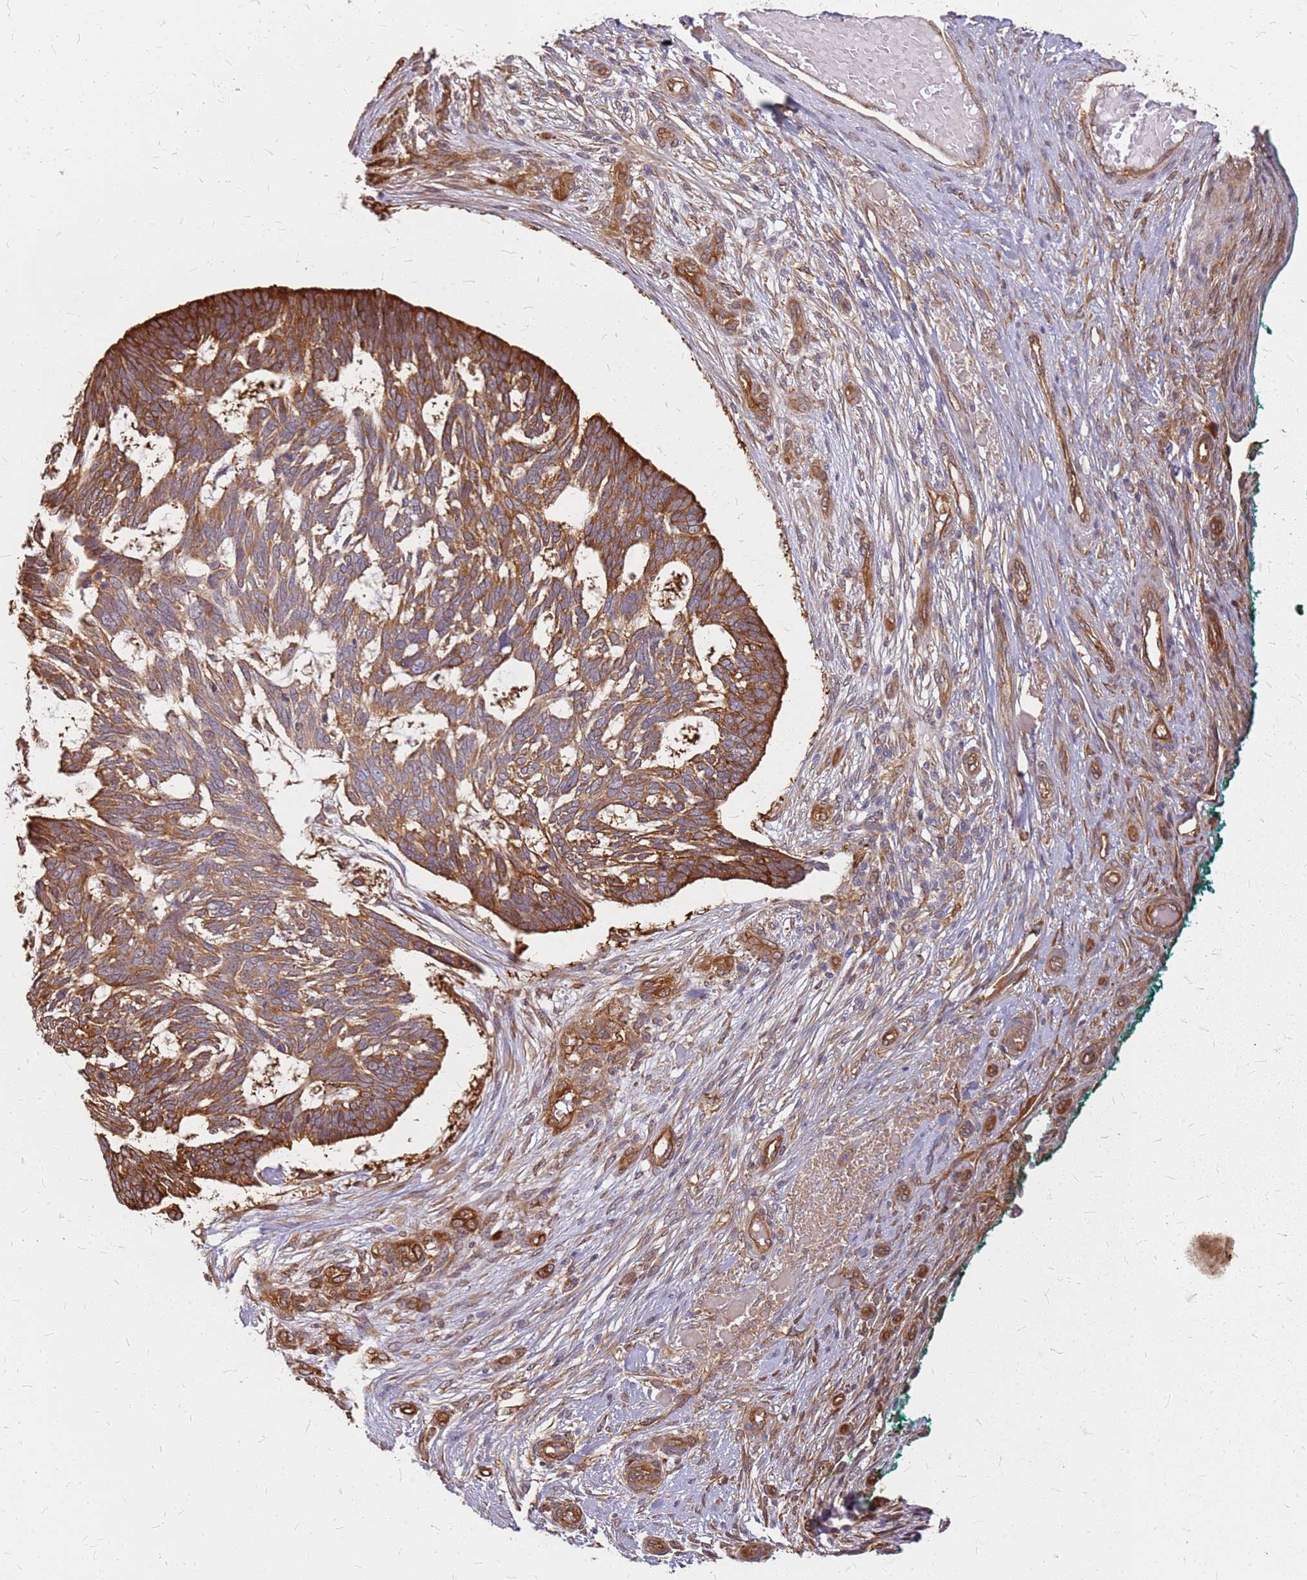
{"staining": {"intensity": "moderate", "quantity": ">75%", "location": "cytoplasmic/membranous"}, "tissue": "skin cancer", "cell_type": "Tumor cells", "image_type": "cancer", "snomed": [{"axis": "morphology", "description": "Basal cell carcinoma"}, {"axis": "topography", "description": "Skin"}], "caption": "The immunohistochemical stain labels moderate cytoplasmic/membranous staining in tumor cells of skin basal cell carcinoma tissue.", "gene": "HDX", "patient": {"sex": "male", "age": 88}}